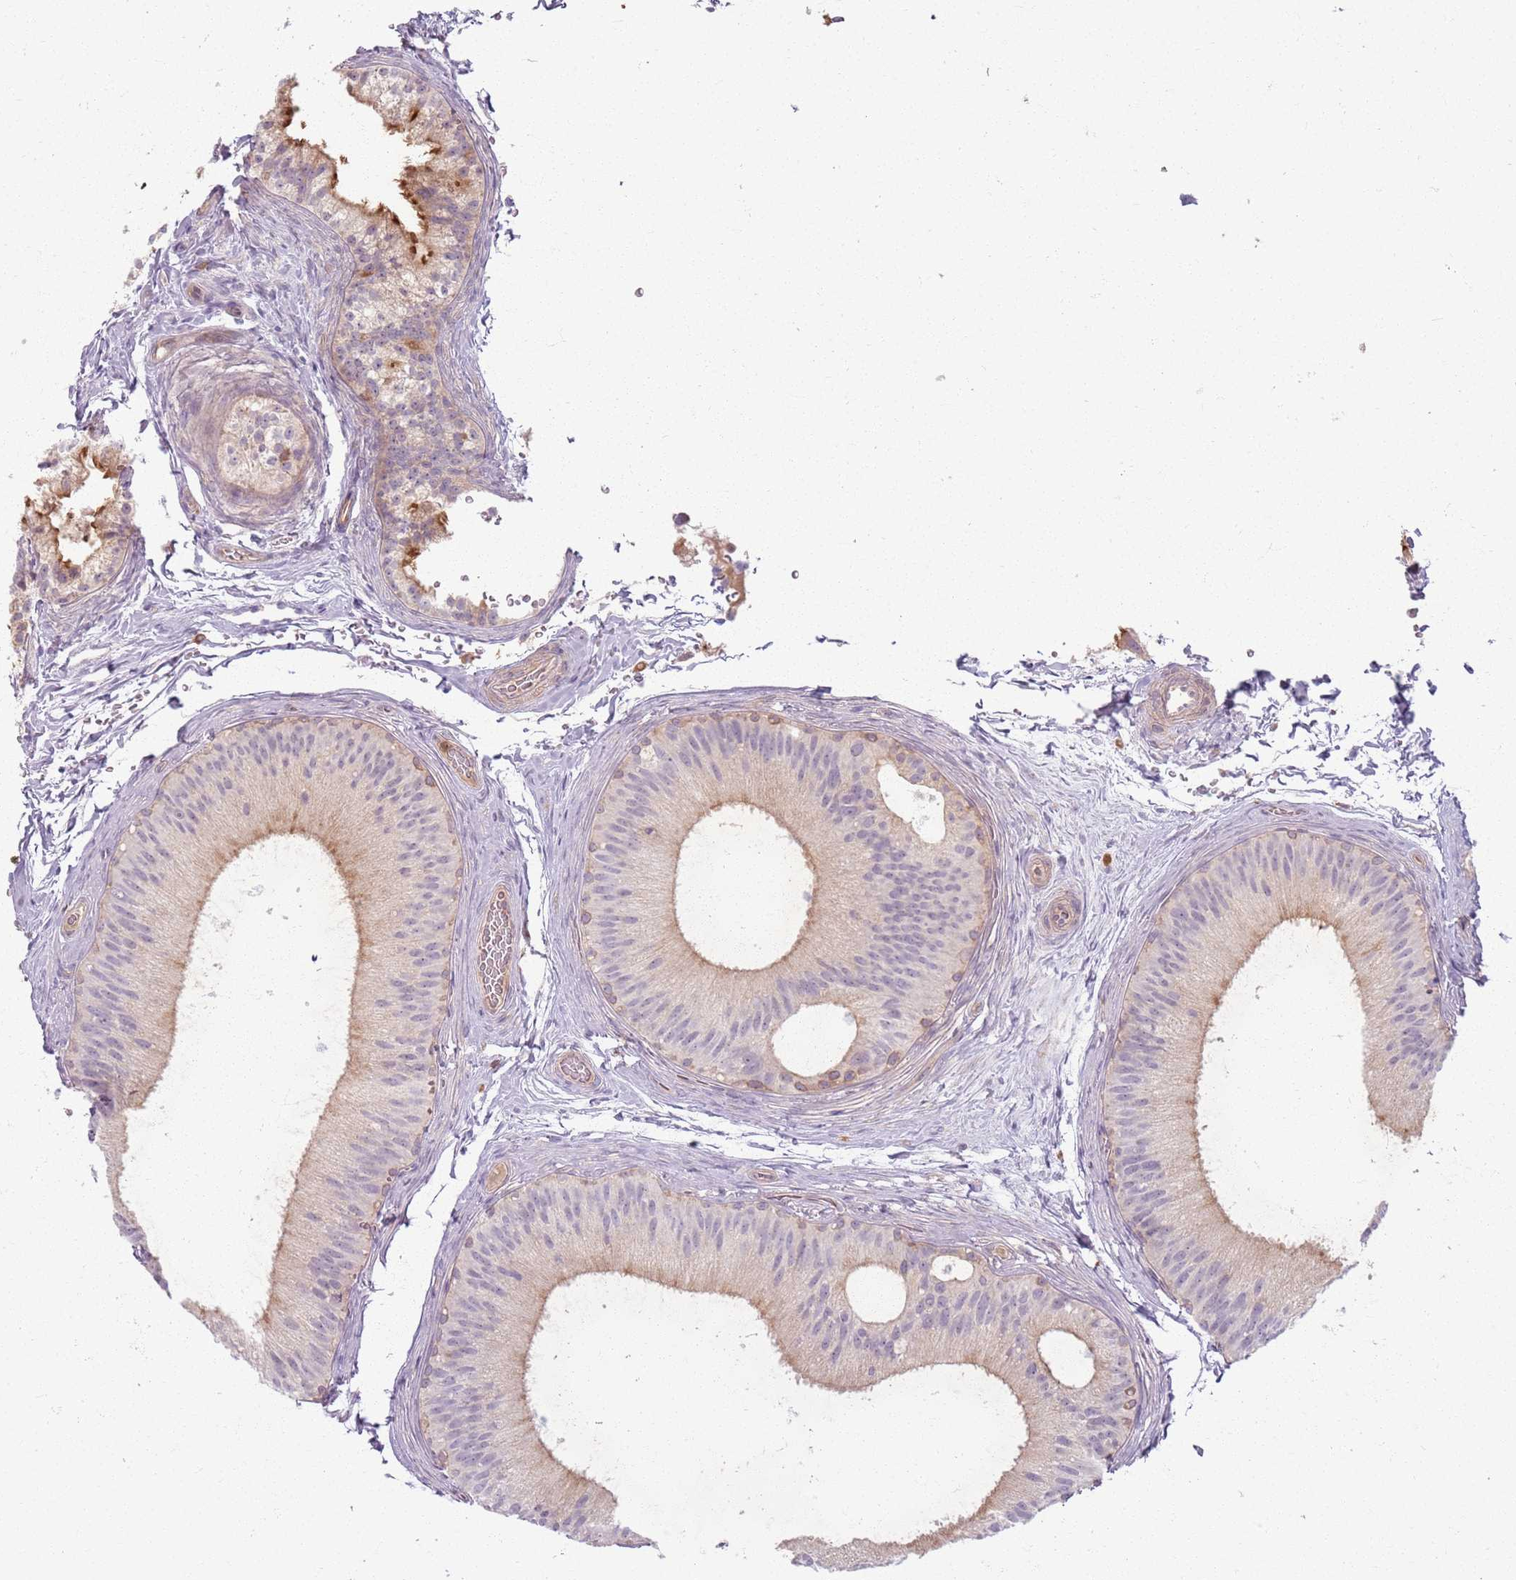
{"staining": {"intensity": "weak", "quantity": "25%-75%", "location": "cytoplasmic/membranous"}, "tissue": "epididymis", "cell_type": "Glandular cells", "image_type": "normal", "snomed": [{"axis": "morphology", "description": "Normal tissue, NOS"}, {"axis": "topography", "description": "Epididymis"}], "caption": "Immunohistochemical staining of normal epididymis reveals low levels of weak cytoplasmic/membranous expression in approximately 25%-75% of glandular cells. The staining is performed using DAB brown chromogen to label protein expression. The nuclei are counter-stained blue using hematoxylin.", "gene": "ZDHHC2", "patient": {"sex": "male", "age": 45}}